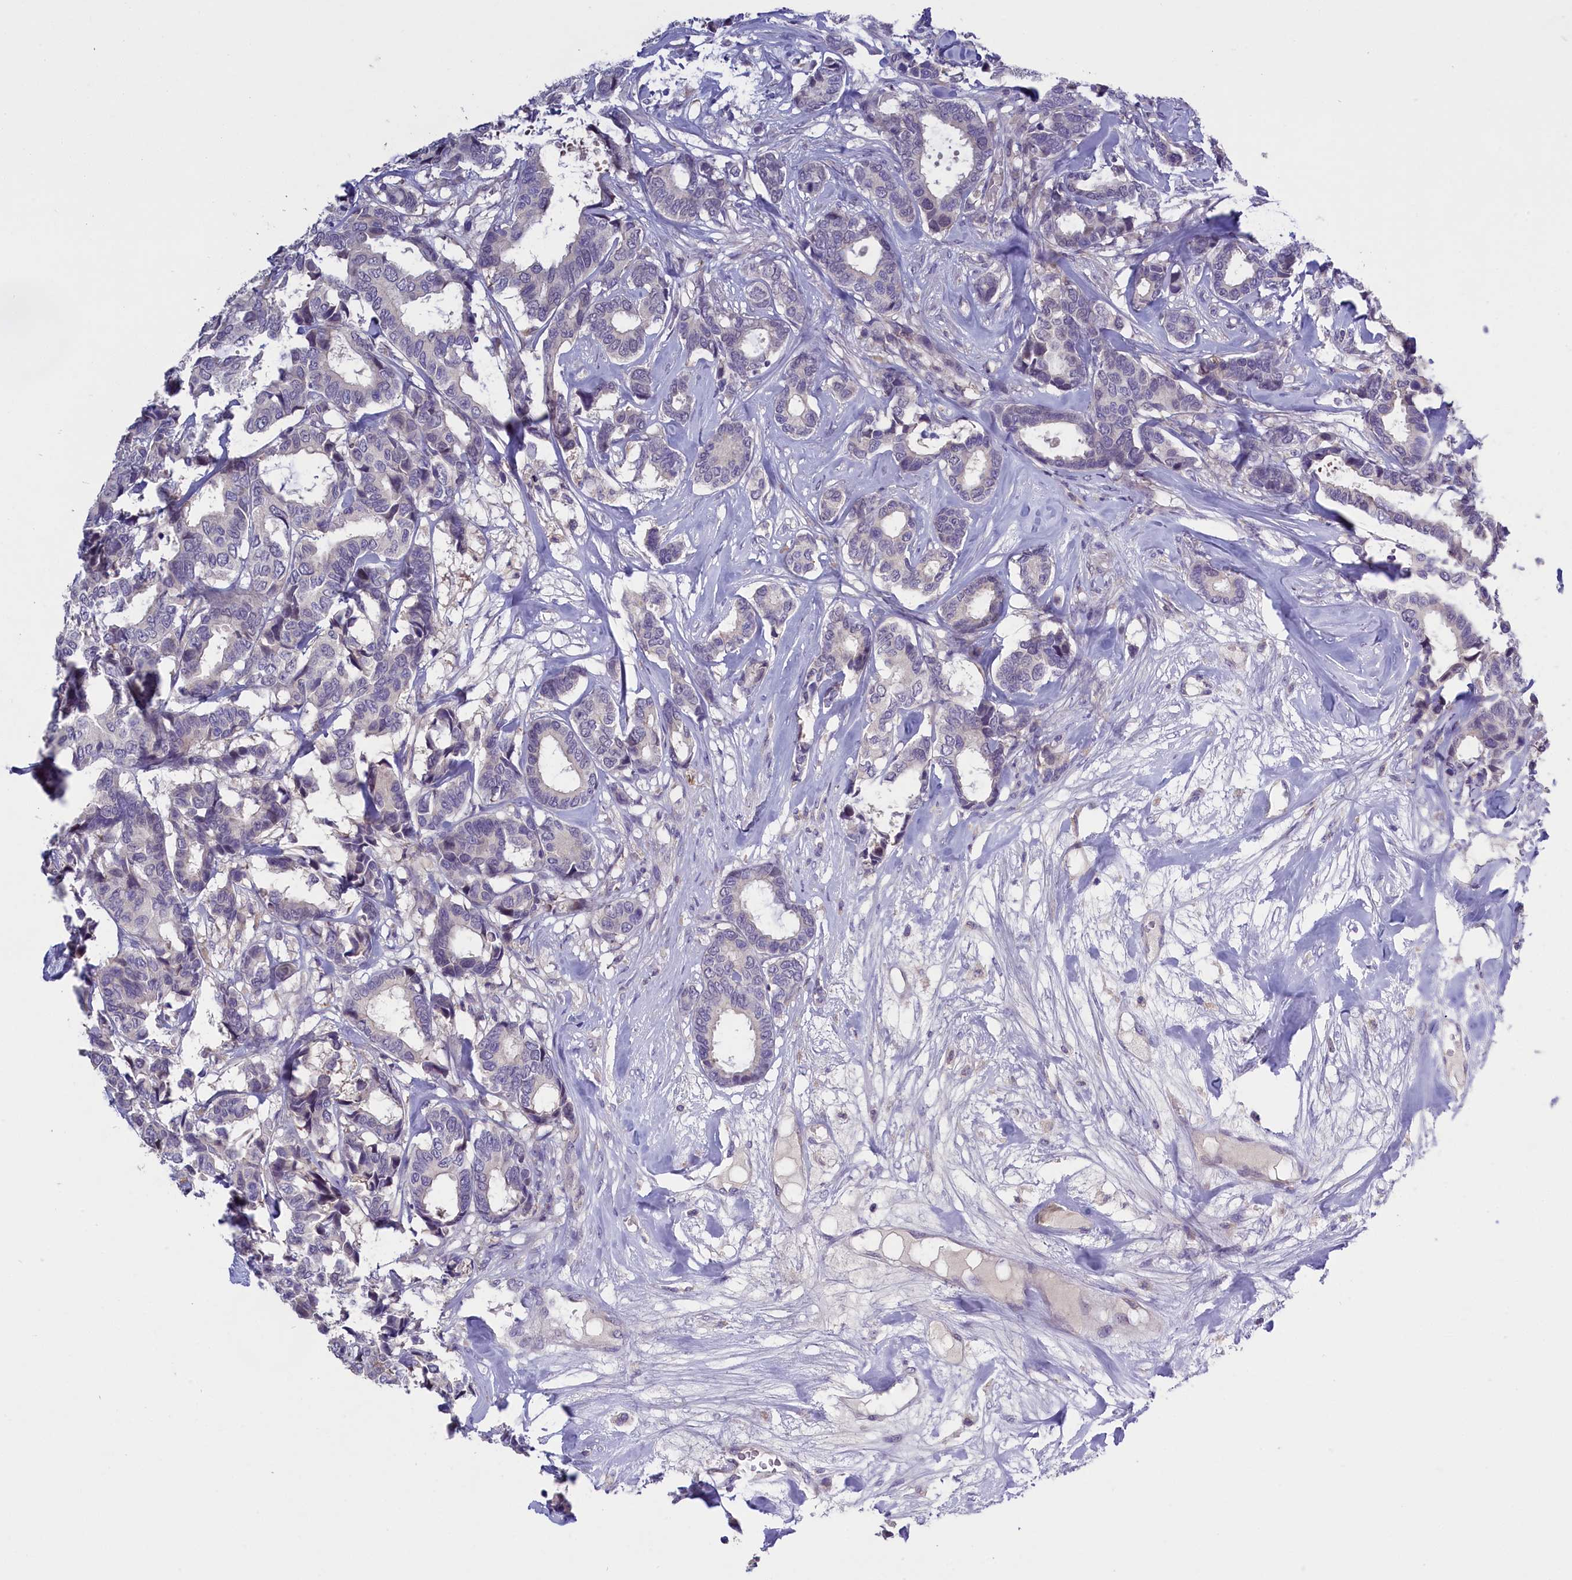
{"staining": {"intensity": "negative", "quantity": "none", "location": "none"}, "tissue": "breast cancer", "cell_type": "Tumor cells", "image_type": "cancer", "snomed": [{"axis": "morphology", "description": "Duct carcinoma"}, {"axis": "topography", "description": "Breast"}], "caption": "This is a histopathology image of IHC staining of breast infiltrating ductal carcinoma, which shows no expression in tumor cells.", "gene": "ENPP6", "patient": {"sex": "female", "age": 87}}